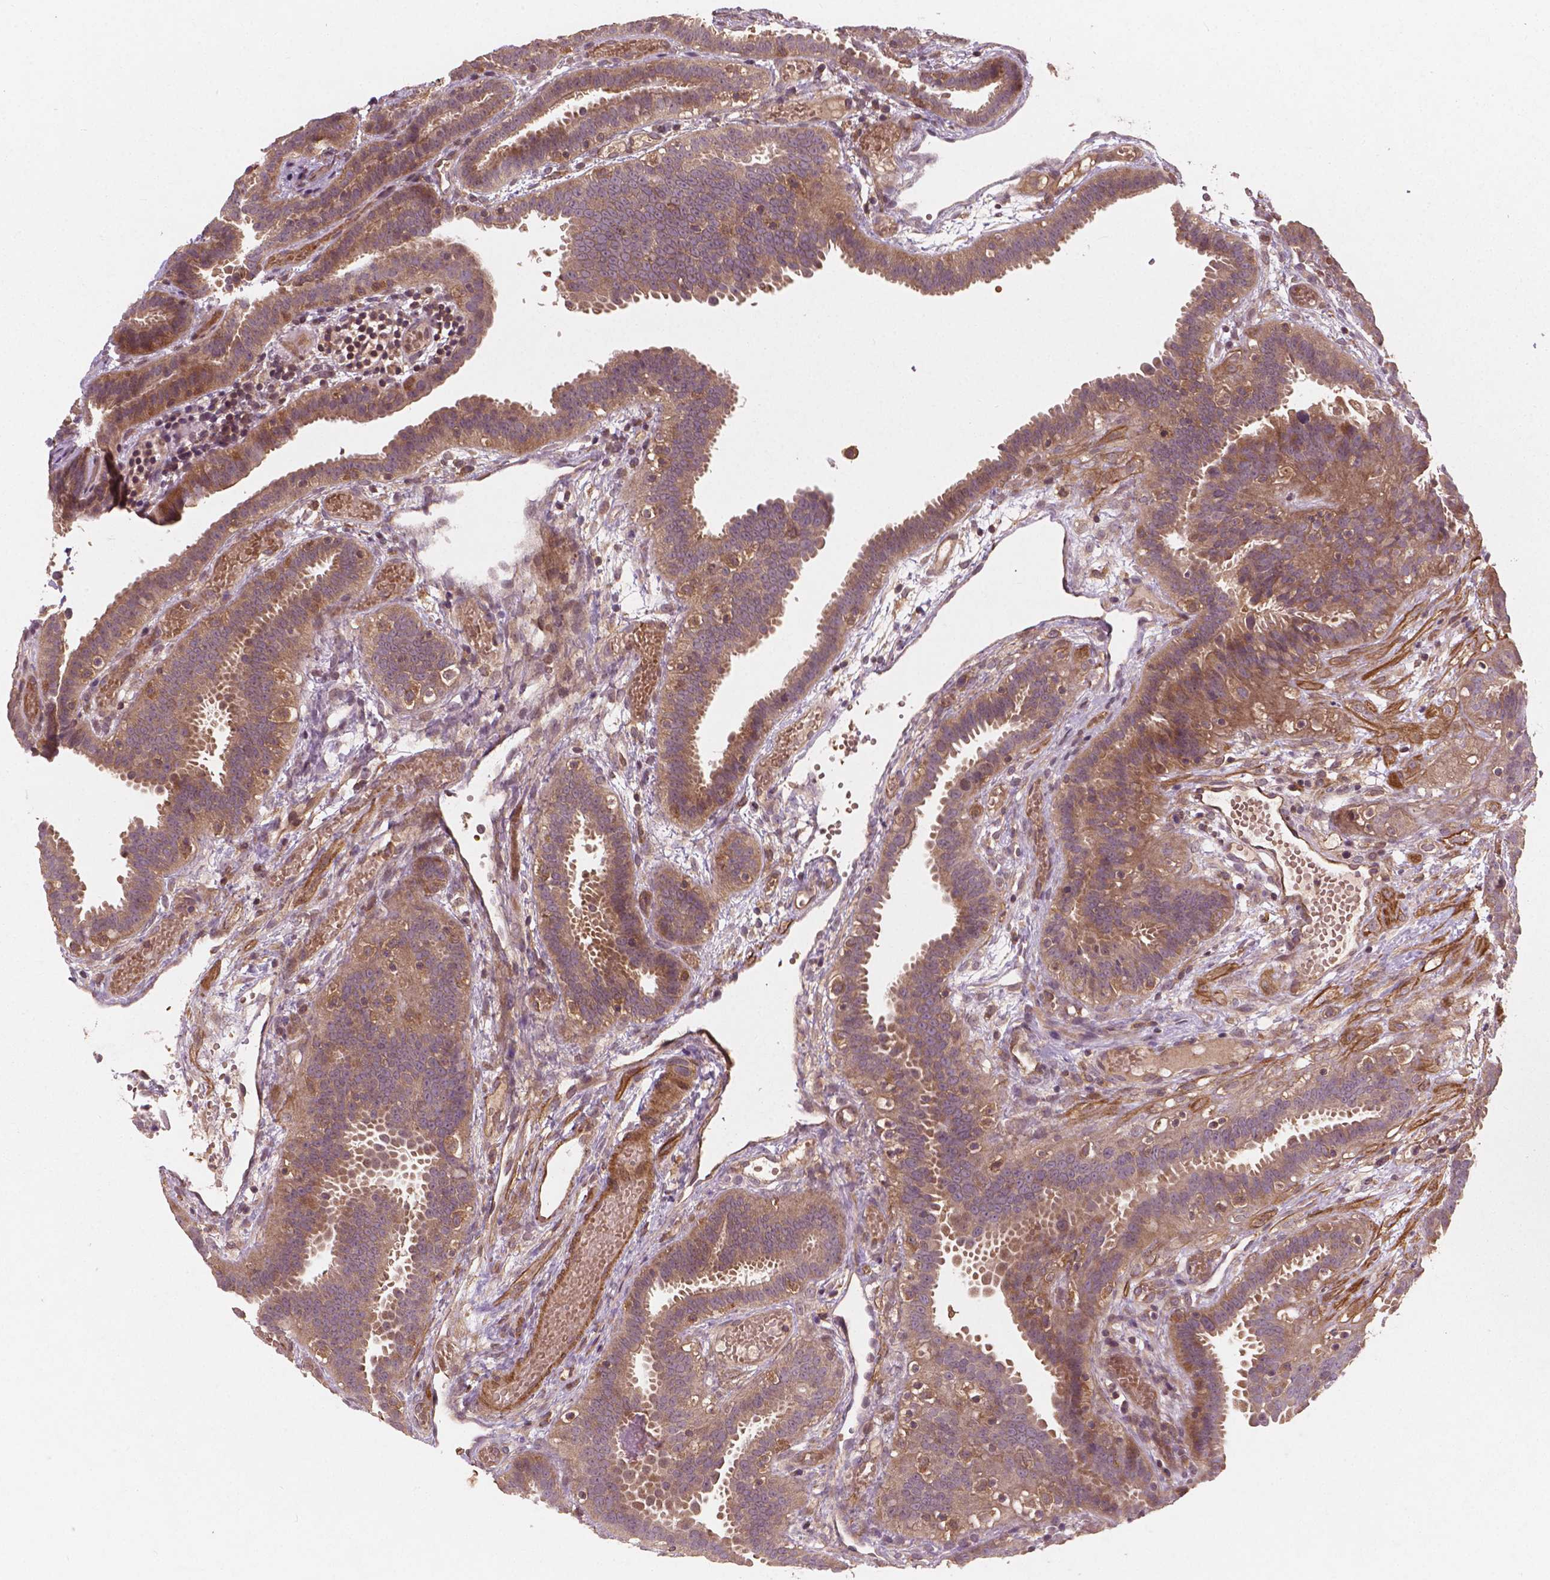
{"staining": {"intensity": "moderate", "quantity": ">75%", "location": "cytoplasmic/membranous"}, "tissue": "fallopian tube", "cell_type": "Glandular cells", "image_type": "normal", "snomed": [{"axis": "morphology", "description": "Normal tissue, NOS"}, {"axis": "topography", "description": "Fallopian tube"}], "caption": "Immunohistochemistry (IHC) of unremarkable human fallopian tube reveals medium levels of moderate cytoplasmic/membranous staining in about >75% of glandular cells.", "gene": "CYFIP1", "patient": {"sex": "female", "age": 37}}